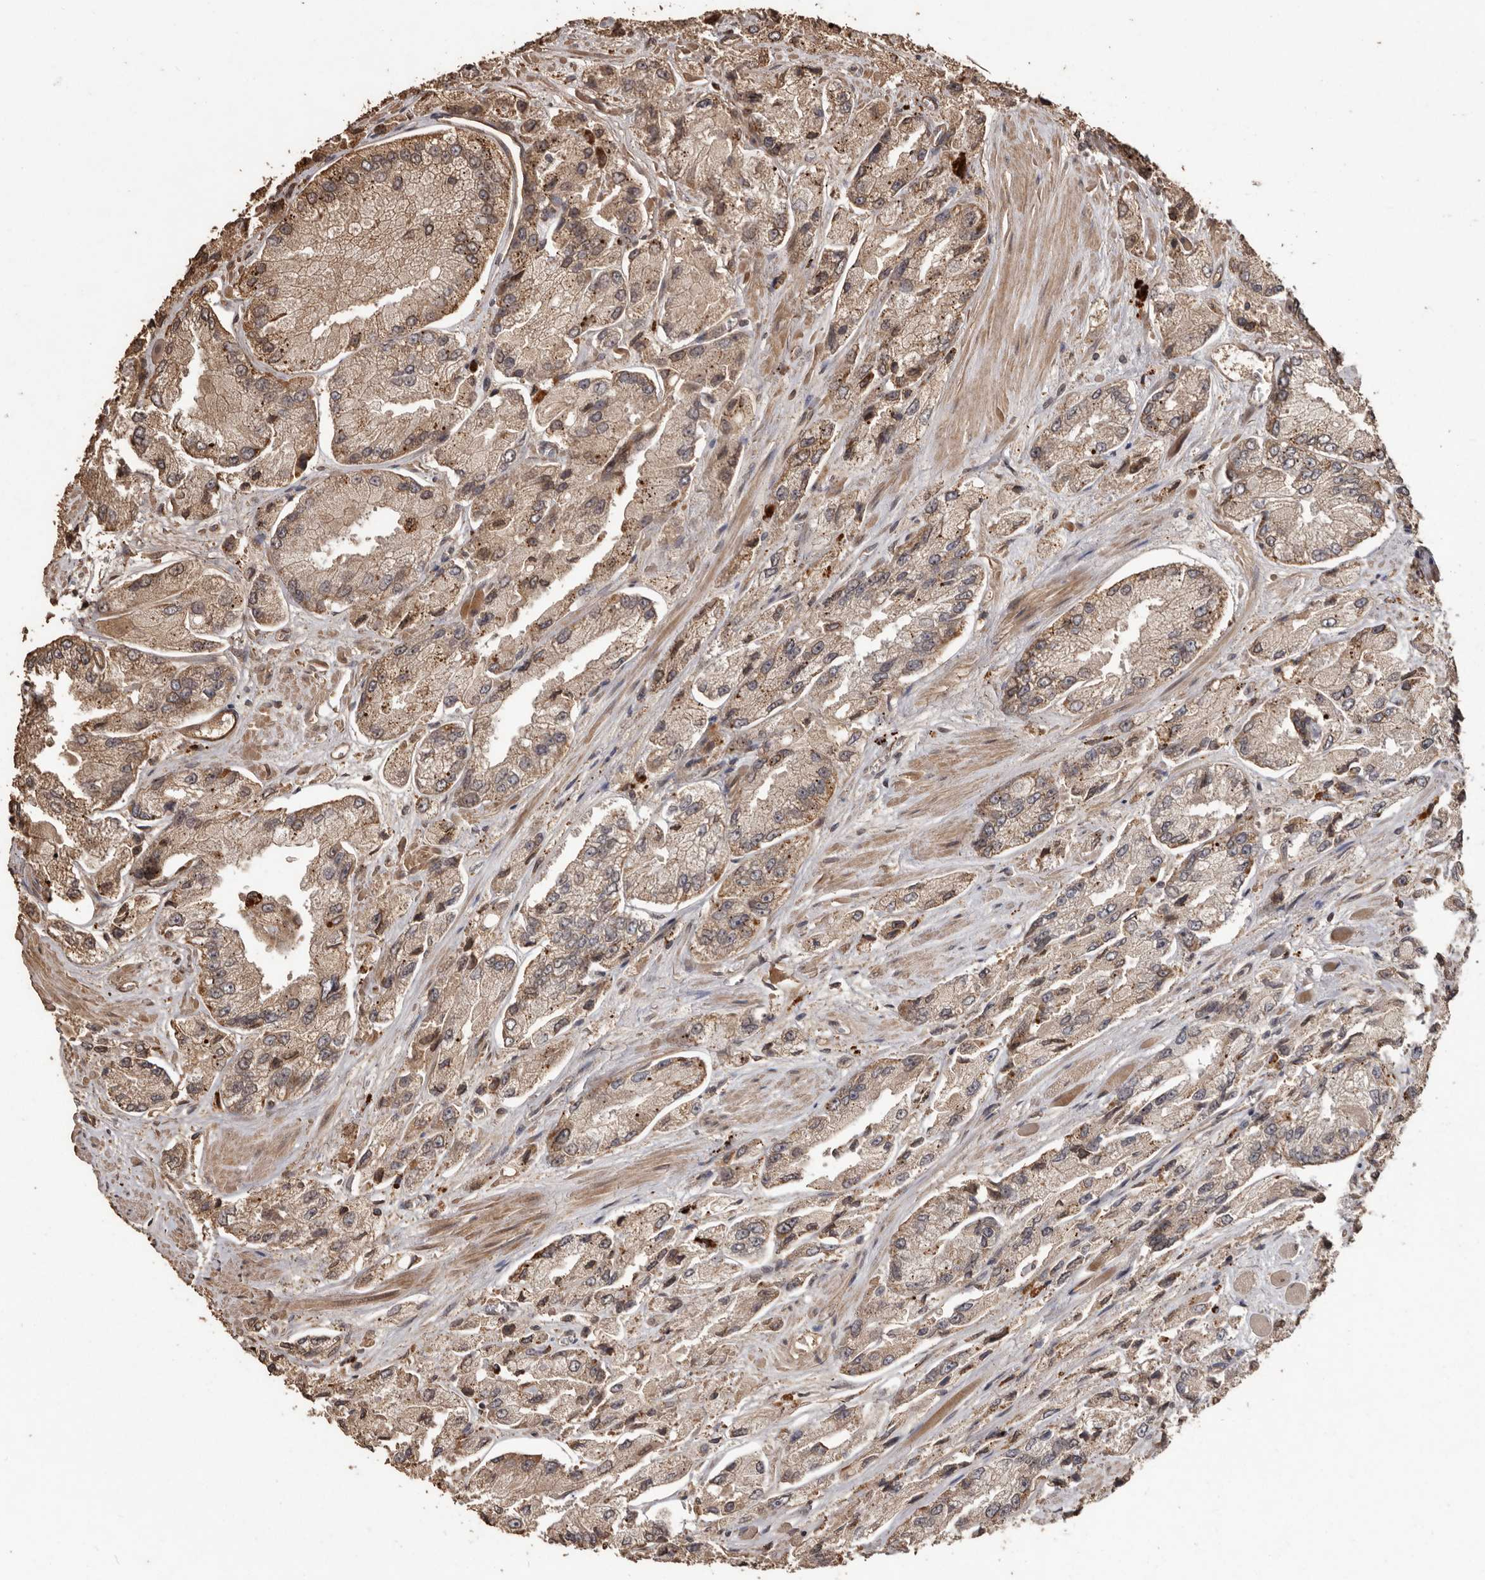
{"staining": {"intensity": "moderate", "quantity": ">75%", "location": "cytoplasmic/membranous"}, "tissue": "prostate cancer", "cell_type": "Tumor cells", "image_type": "cancer", "snomed": [{"axis": "morphology", "description": "Adenocarcinoma, High grade"}, {"axis": "topography", "description": "Prostate"}], "caption": "This is a histology image of immunohistochemistry (IHC) staining of prostate cancer (adenocarcinoma (high-grade)), which shows moderate positivity in the cytoplasmic/membranous of tumor cells.", "gene": "NUP43", "patient": {"sex": "male", "age": 58}}